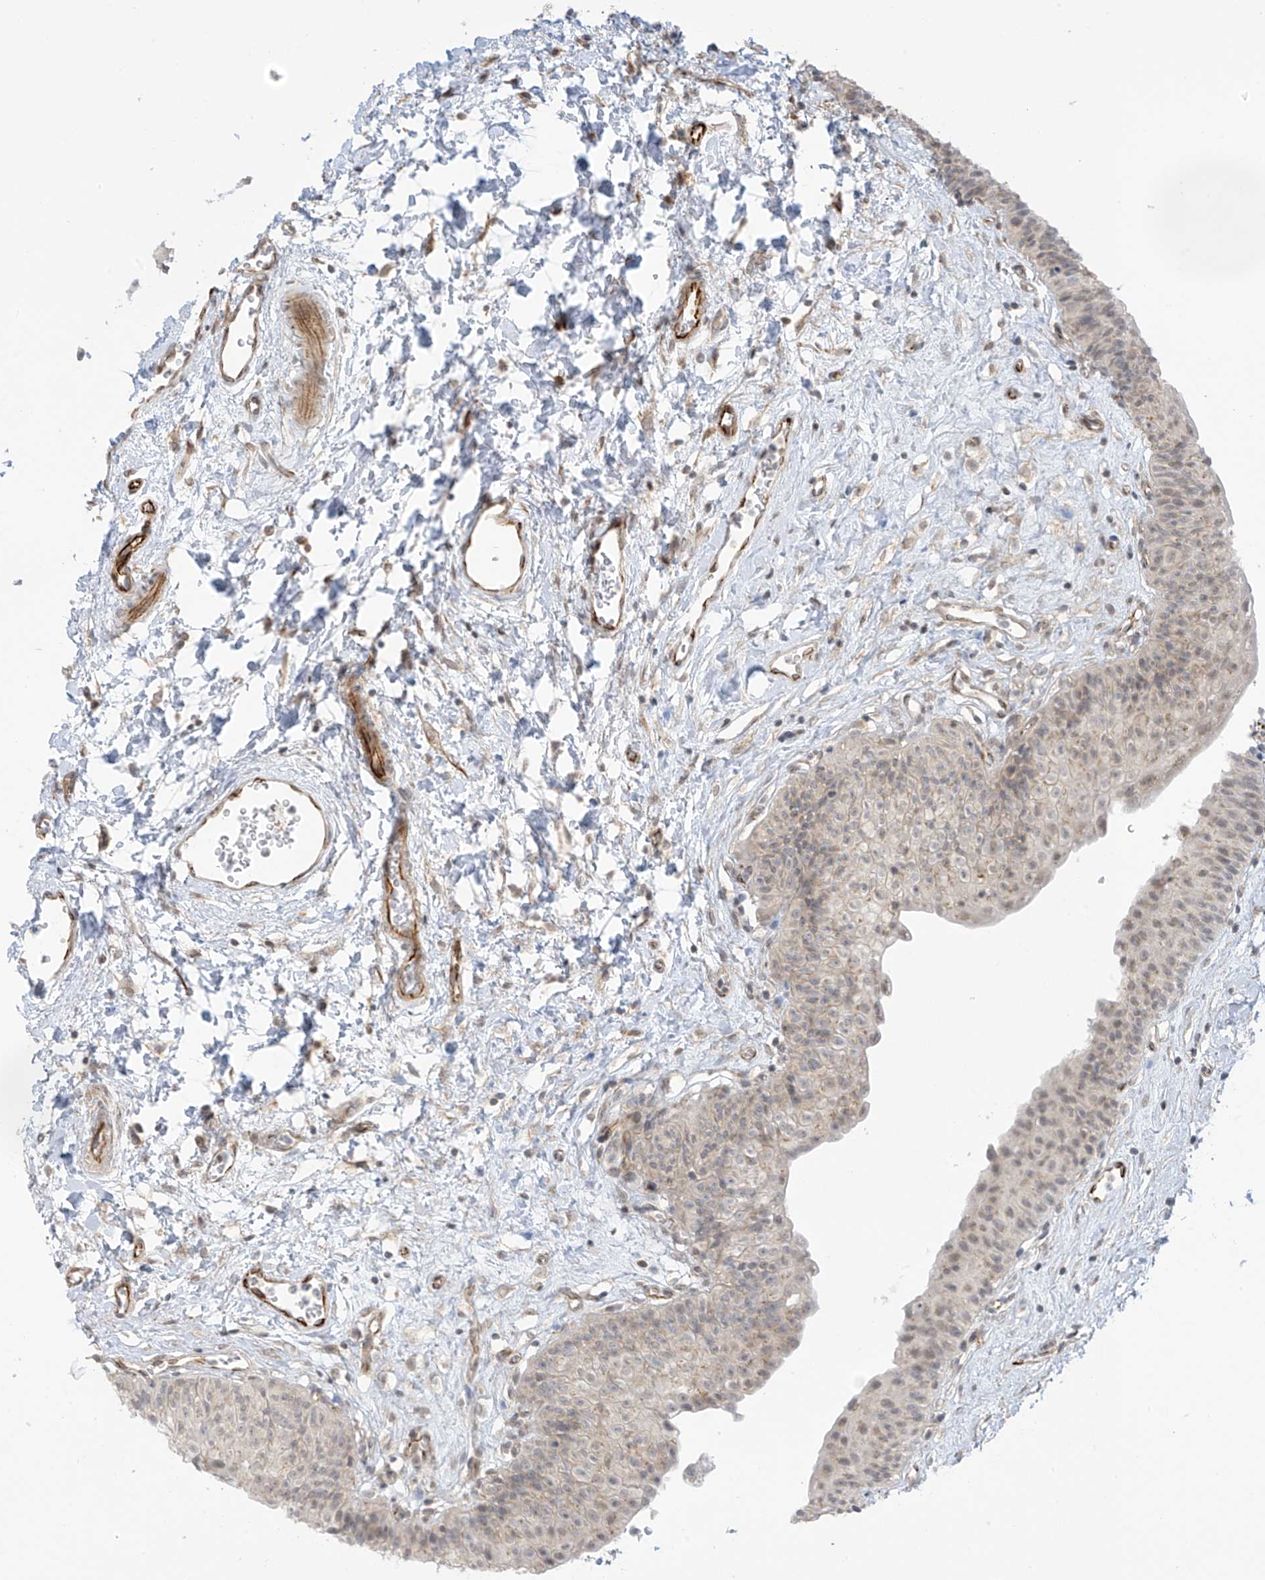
{"staining": {"intensity": "negative", "quantity": "none", "location": "none"}, "tissue": "urinary bladder", "cell_type": "Urothelial cells", "image_type": "normal", "snomed": [{"axis": "morphology", "description": "Normal tissue, NOS"}, {"axis": "topography", "description": "Urinary bladder"}], "caption": "Protein analysis of normal urinary bladder shows no significant staining in urothelial cells.", "gene": "HS6ST2", "patient": {"sex": "male", "age": 51}}